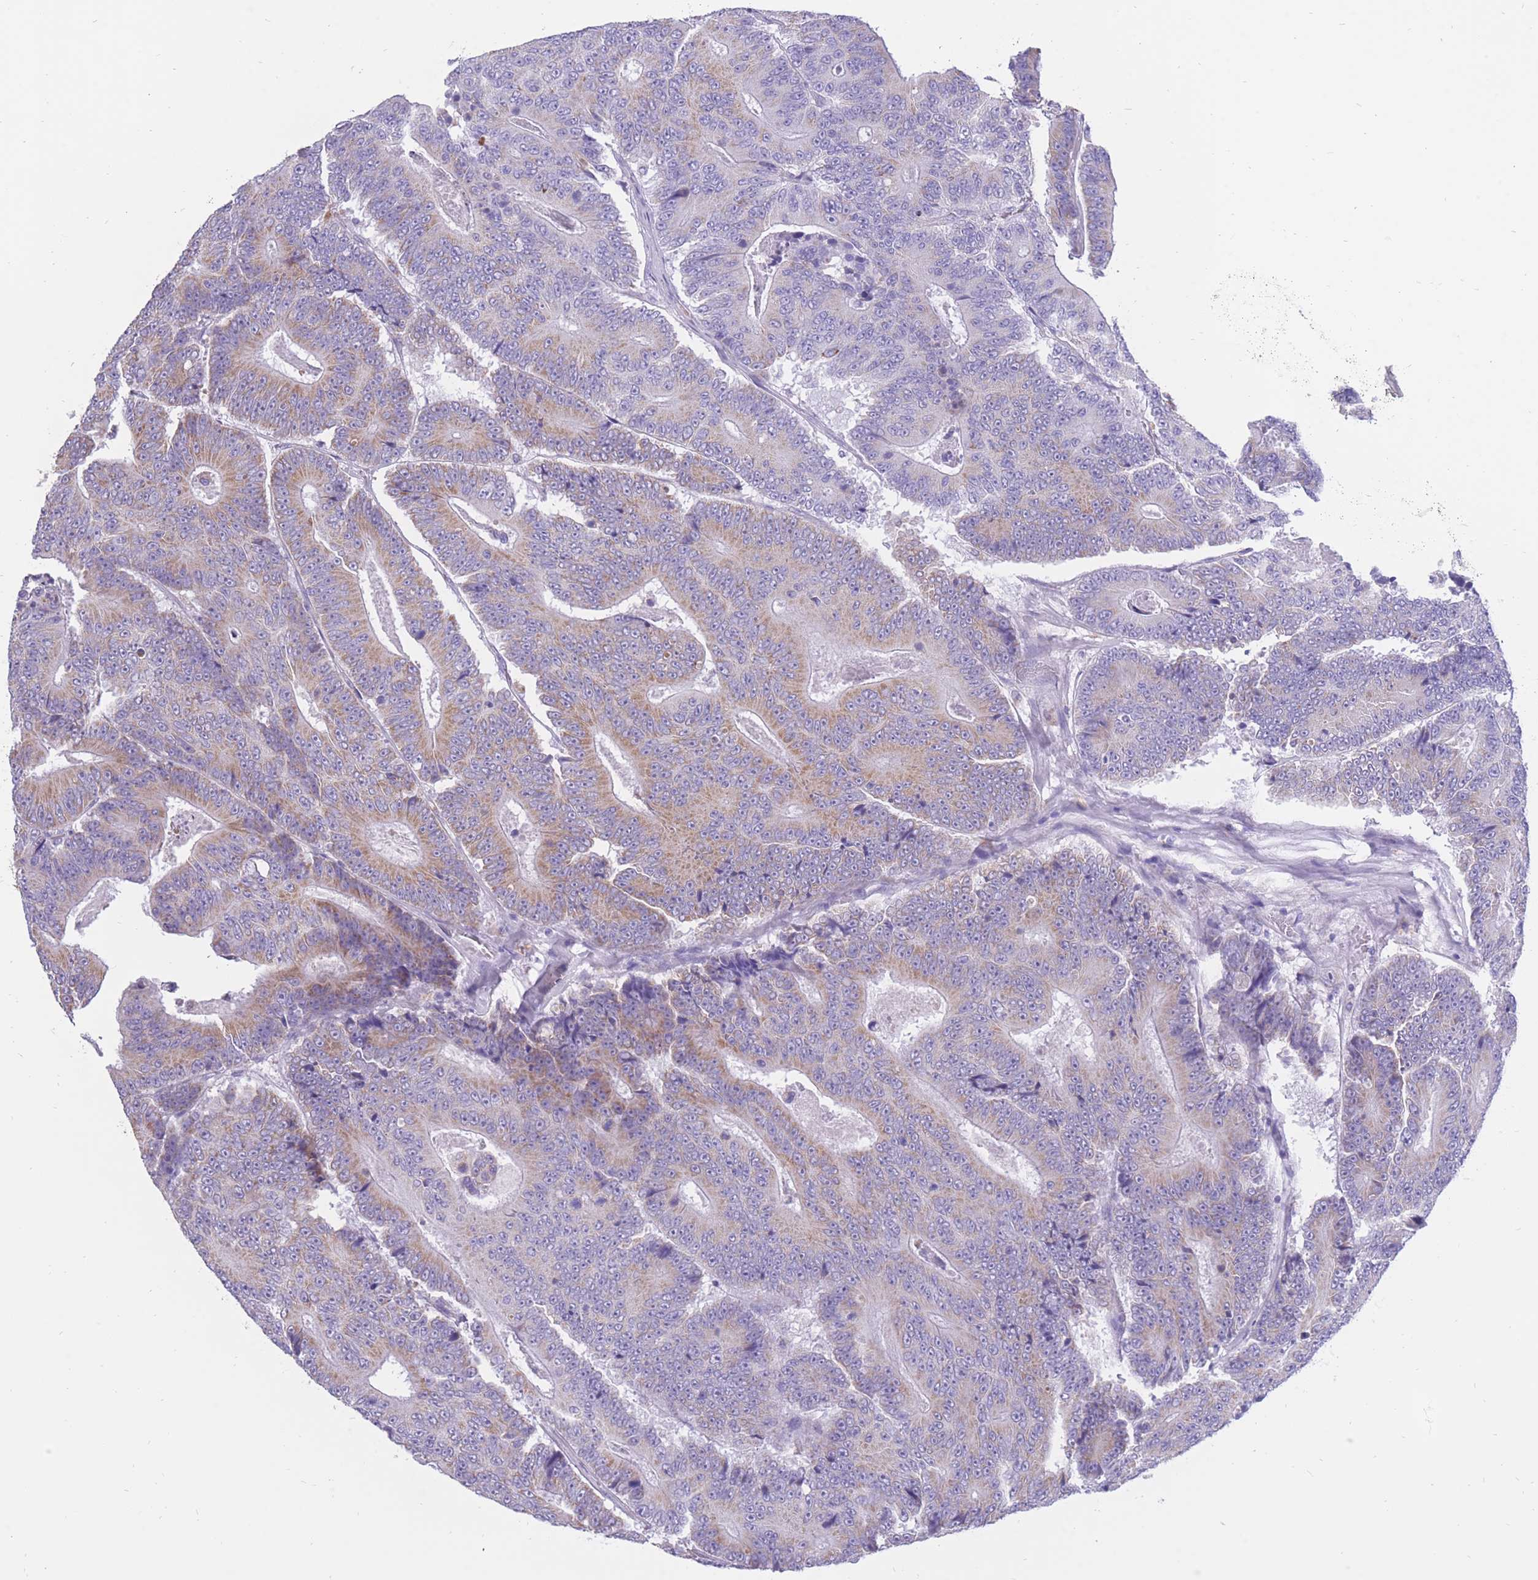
{"staining": {"intensity": "moderate", "quantity": "<25%", "location": "cytoplasmic/membranous"}, "tissue": "colorectal cancer", "cell_type": "Tumor cells", "image_type": "cancer", "snomed": [{"axis": "morphology", "description": "Adenocarcinoma, NOS"}, {"axis": "topography", "description": "Colon"}], "caption": "An IHC image of neoplastic tissue is shown. Protein staining in brown highlights moderate cytoplasmic/membranous positivity in colorectal cancer (adenocarcinoma) within tumor cells.", "gene": "INTS2", "patient": {"sex": "male", "age": 83}}